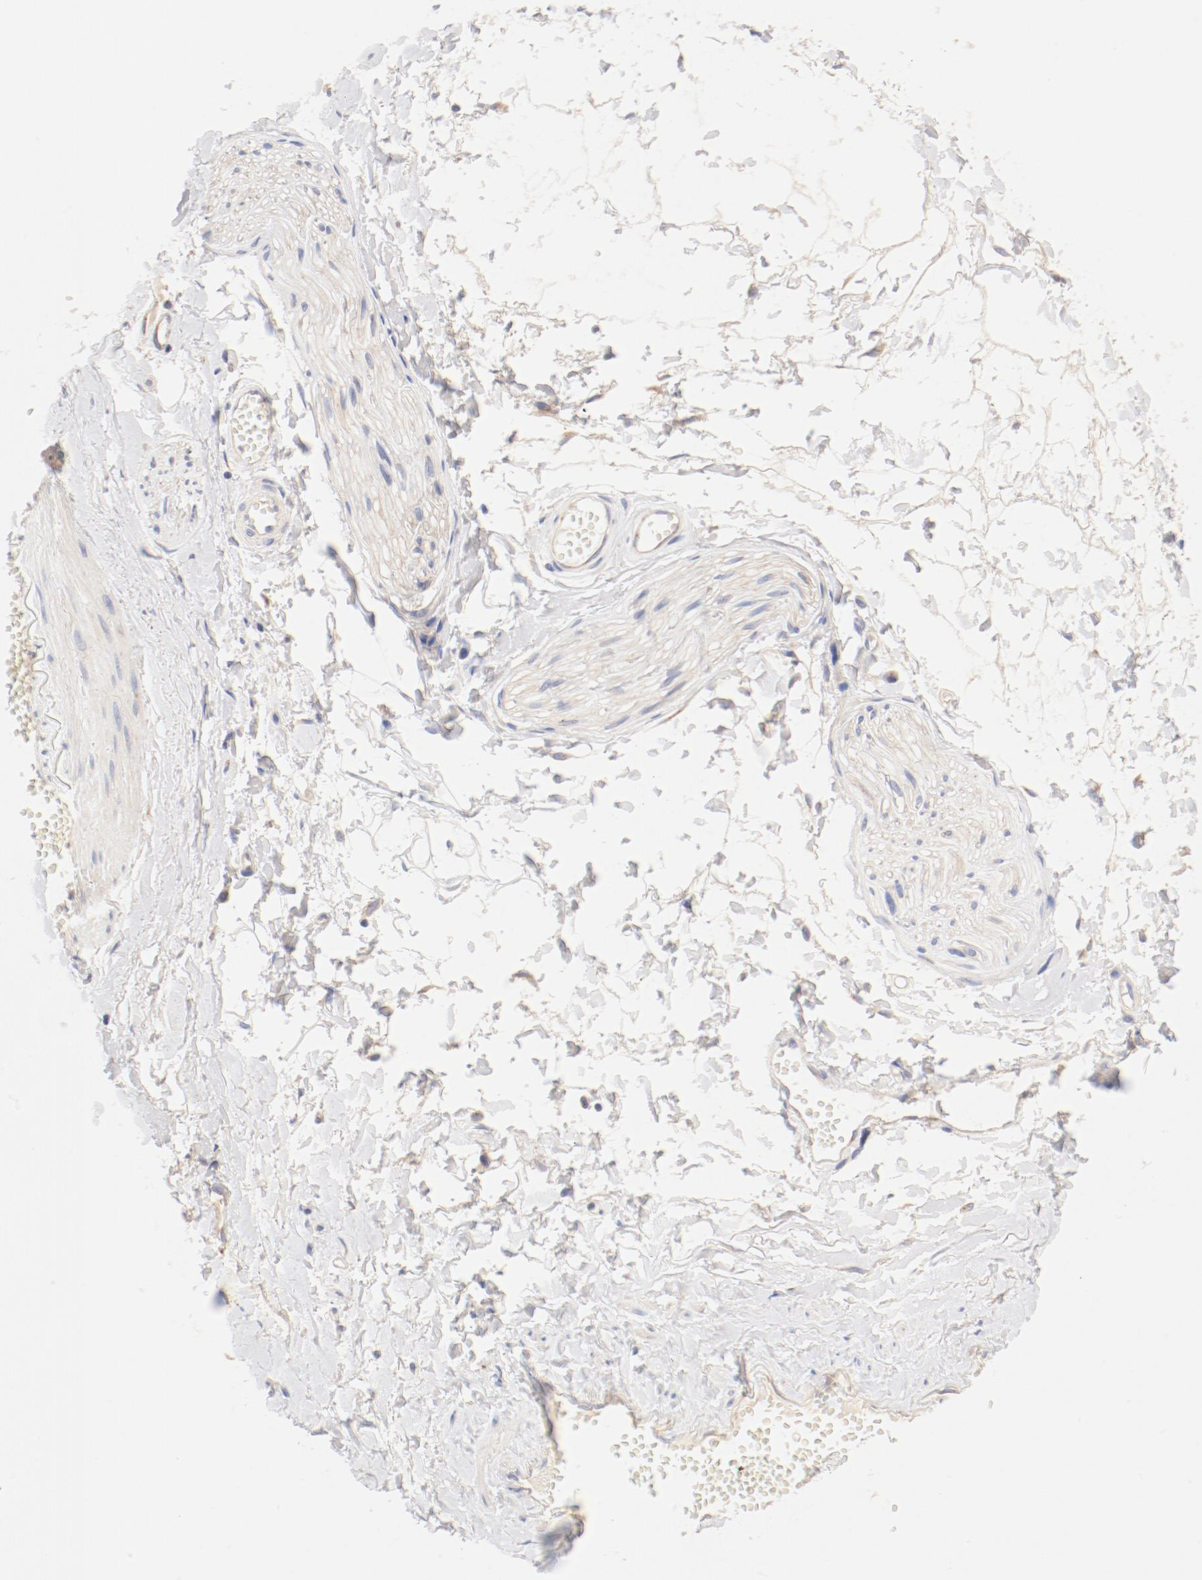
{"staining": {"intensity": "weak", "quantity": "25%-75%", "location": "cytoplasmic/membranous"}, "tissue": "adipose tissue", "cell_type": "Adipocytes", "image_type": "normal", "snomed": [{"axis": "morphology", "description": "Normal tissue, NOS"}, {"axis": "morphology", "description": "Inflammation, NOS"}, {"axis": "topography", "description": "Salivary gland"}, {"axis": "topography", "description": "Peripheral nerve tissue"}], "caption": "IHC of unremarkable human adipose tissue reveals low levels of weak cytoplasmic/membranous expression in about 25%-75% of adipocytes.", "gene": "DYNC1H1", "patient": {"sex": "female", "age": 75}}